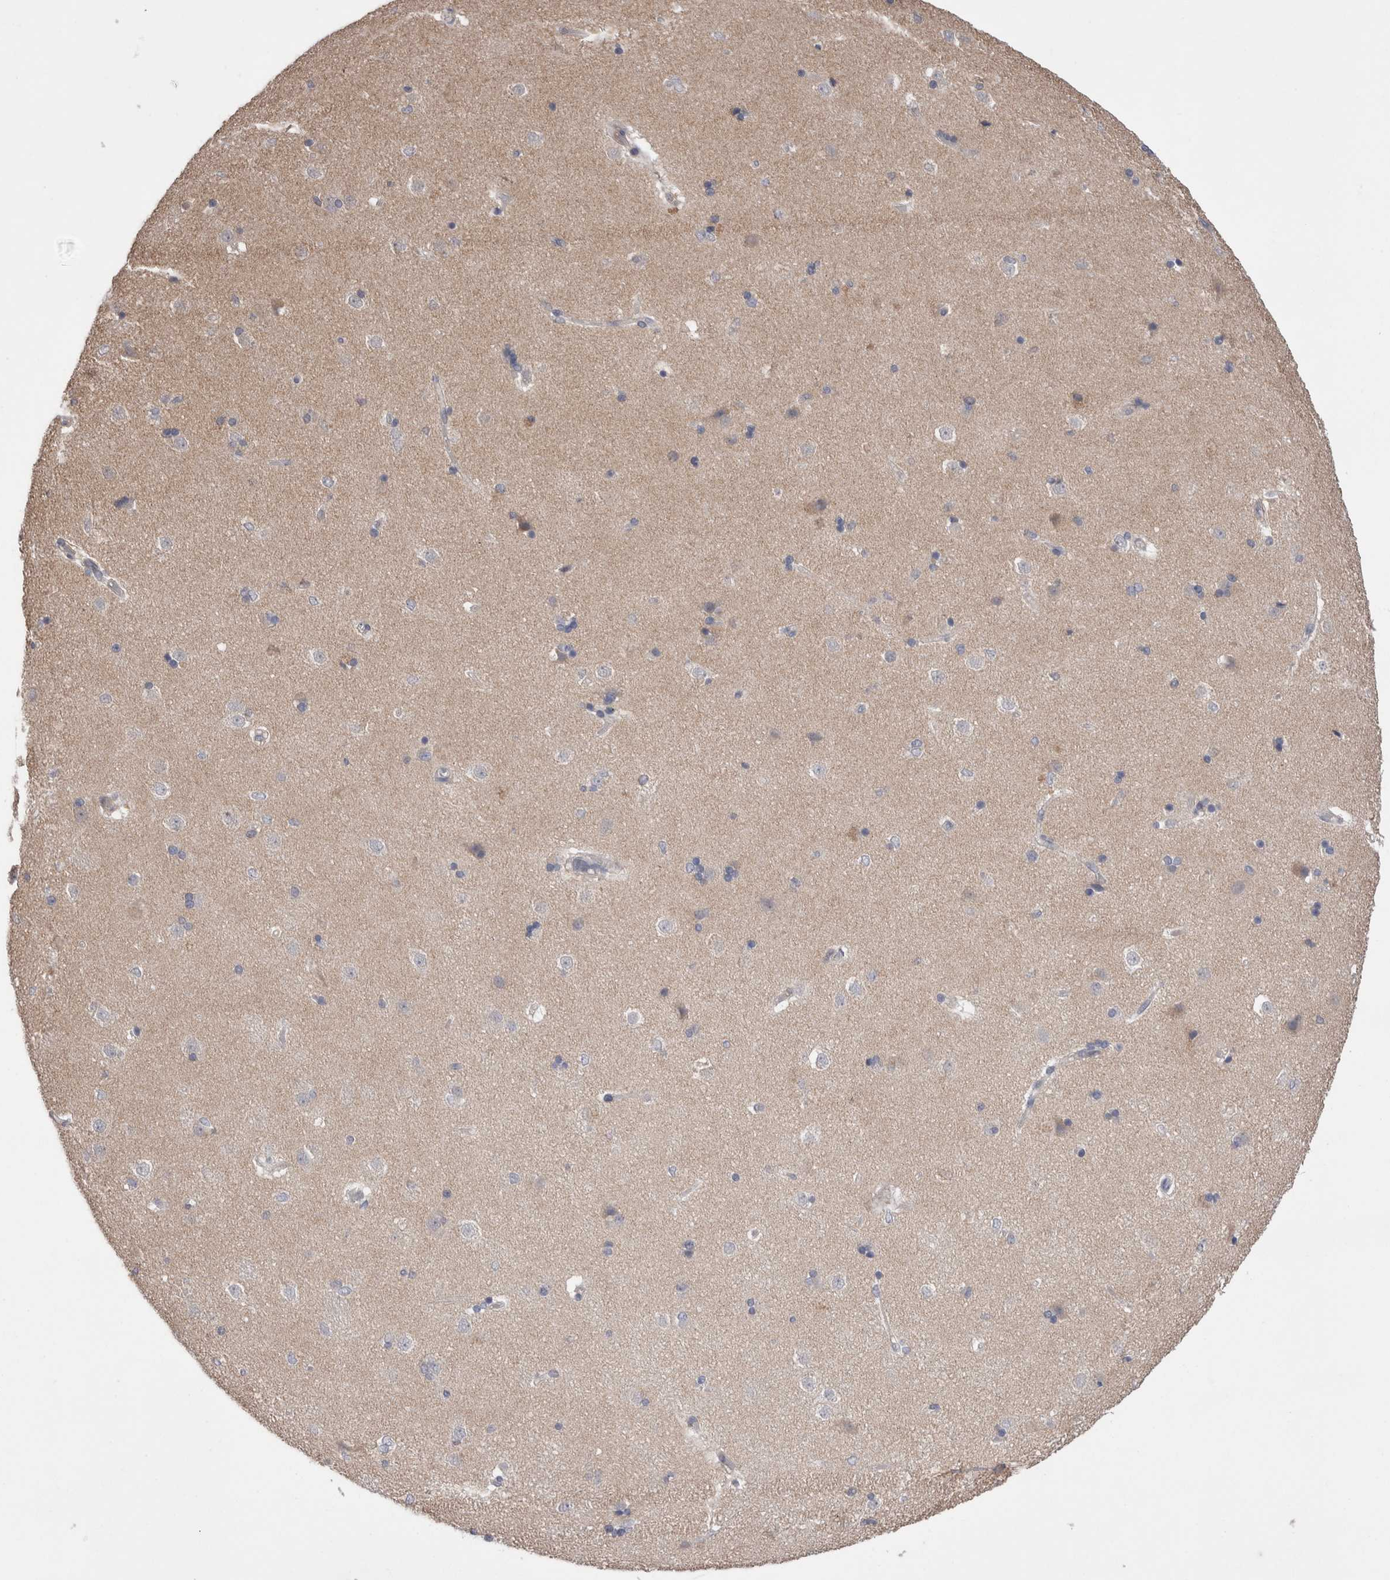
{"staining": {"intensity": "negative", "quantity": "none", "location": "none"}, "tissue": "caudate", "cell_type": "Glial cells", "image_type": "normal", "snomed": [{"axis": "morphology", "description": "Normal tissue, NOS"}, {"axis": "topography", "description": "Lateral ventricle wall"}], "caption": "Micrograph shows no protein expression in glial cells of benign caudate. Brightfield microscopy of immunohistochemistry stained with DAB (3,3'-diaminobenzidine) (brown) and hematoxylin (blue), captured at high magnification.", "gene": "OTOR", "patient": {"sex": "female", "age": 19}}